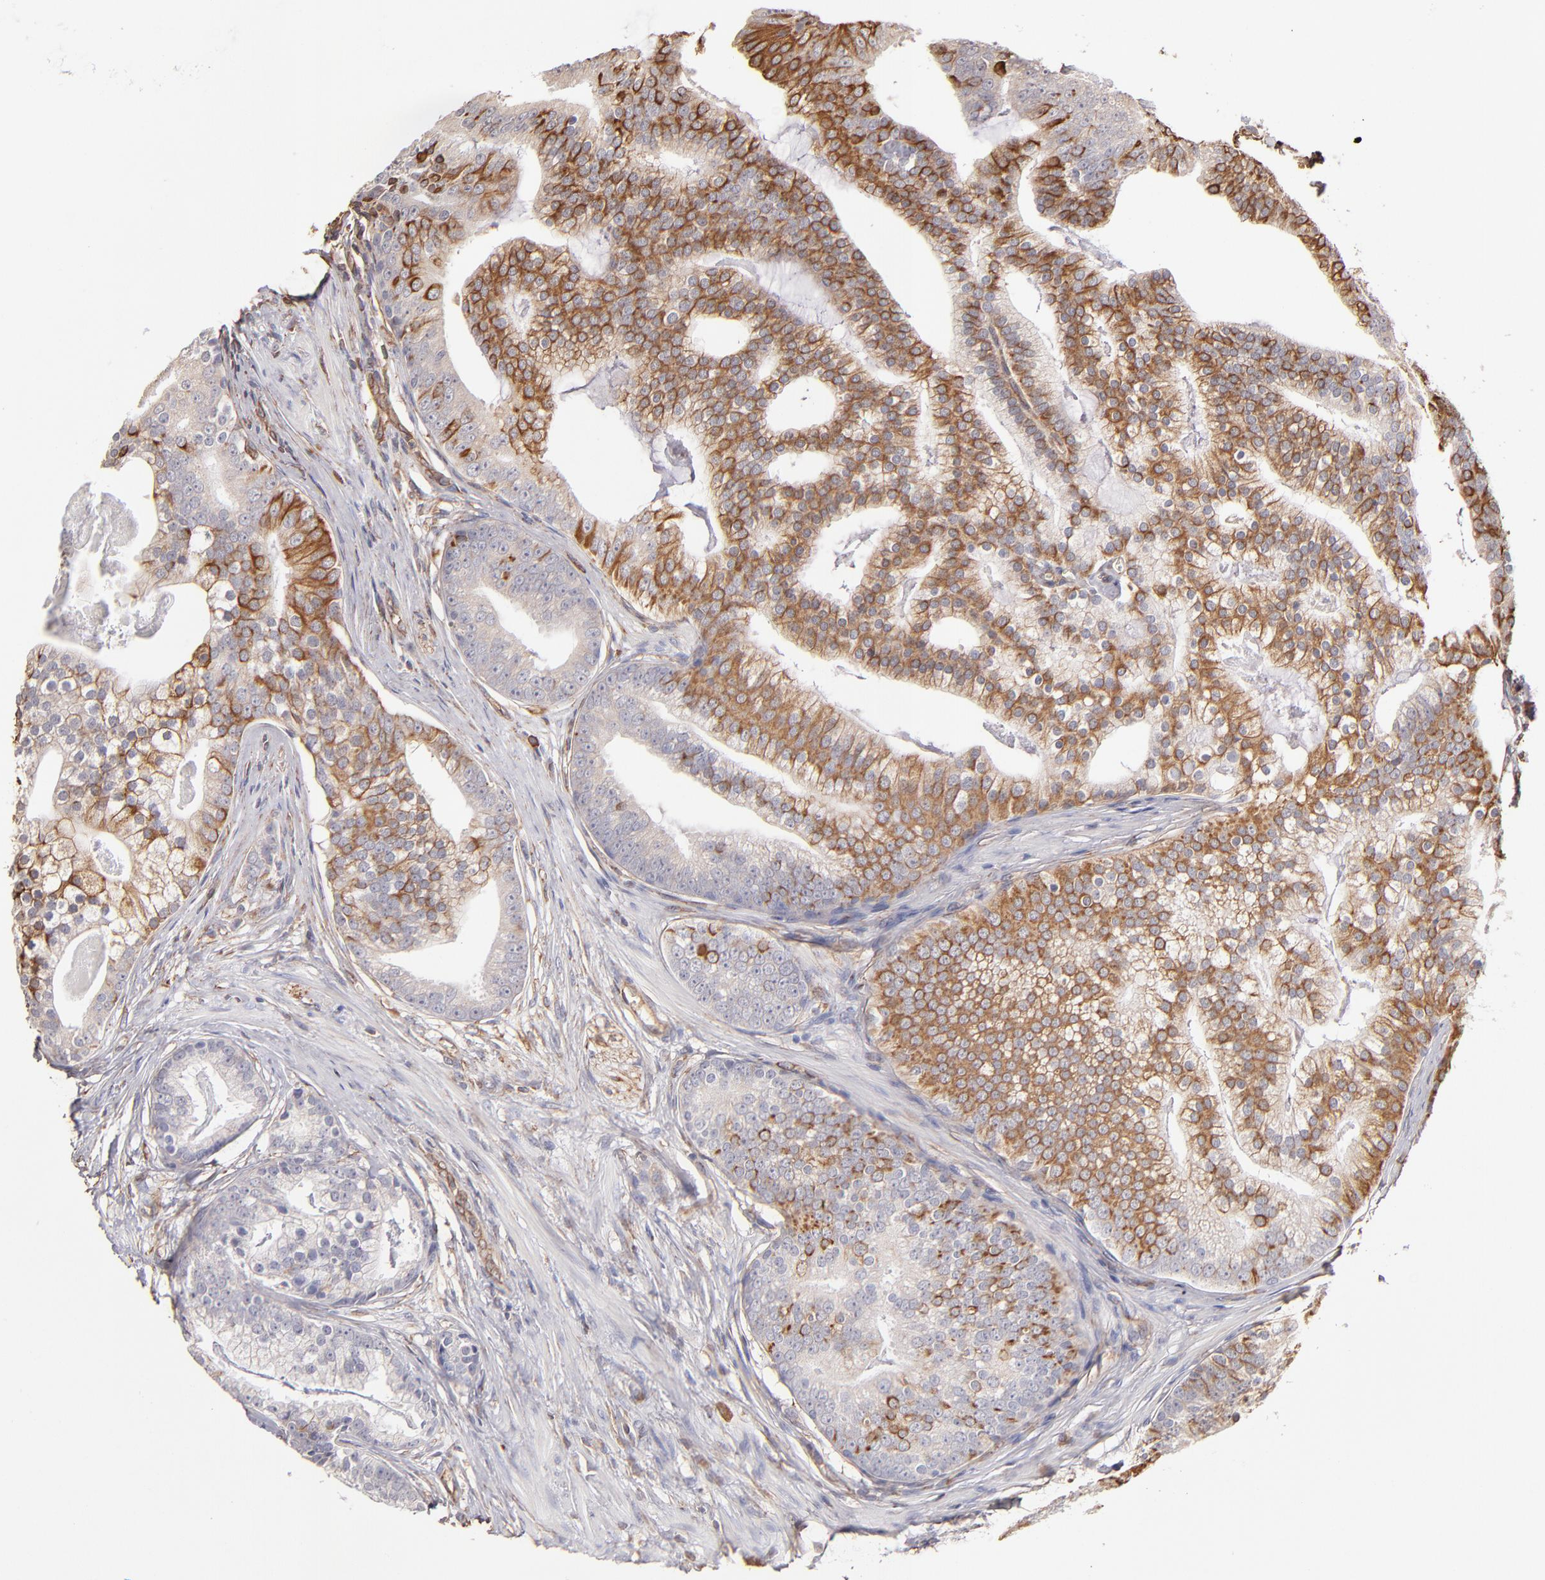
{"staining": {"intensity": "negative", "quantity": "none", "location": "none"}, "tissue": "prostate cancer", "cell_type": "Tumor cells", "image_type": "cancer", "snomed": [{"axis": "morphology", "description": "Adenocarcinoma, Low grade"}, {"axis": "topography", "description": "Prostate"}], "caption": "High power microscopy image of an immunohistochemistry (IHC) histopathology image of prostate low-grade adenocarcinoma, revealing no significant positivity in tumor cells.", "gene": "ABCC1", "patient": {"sex": "male", "age": 58}}